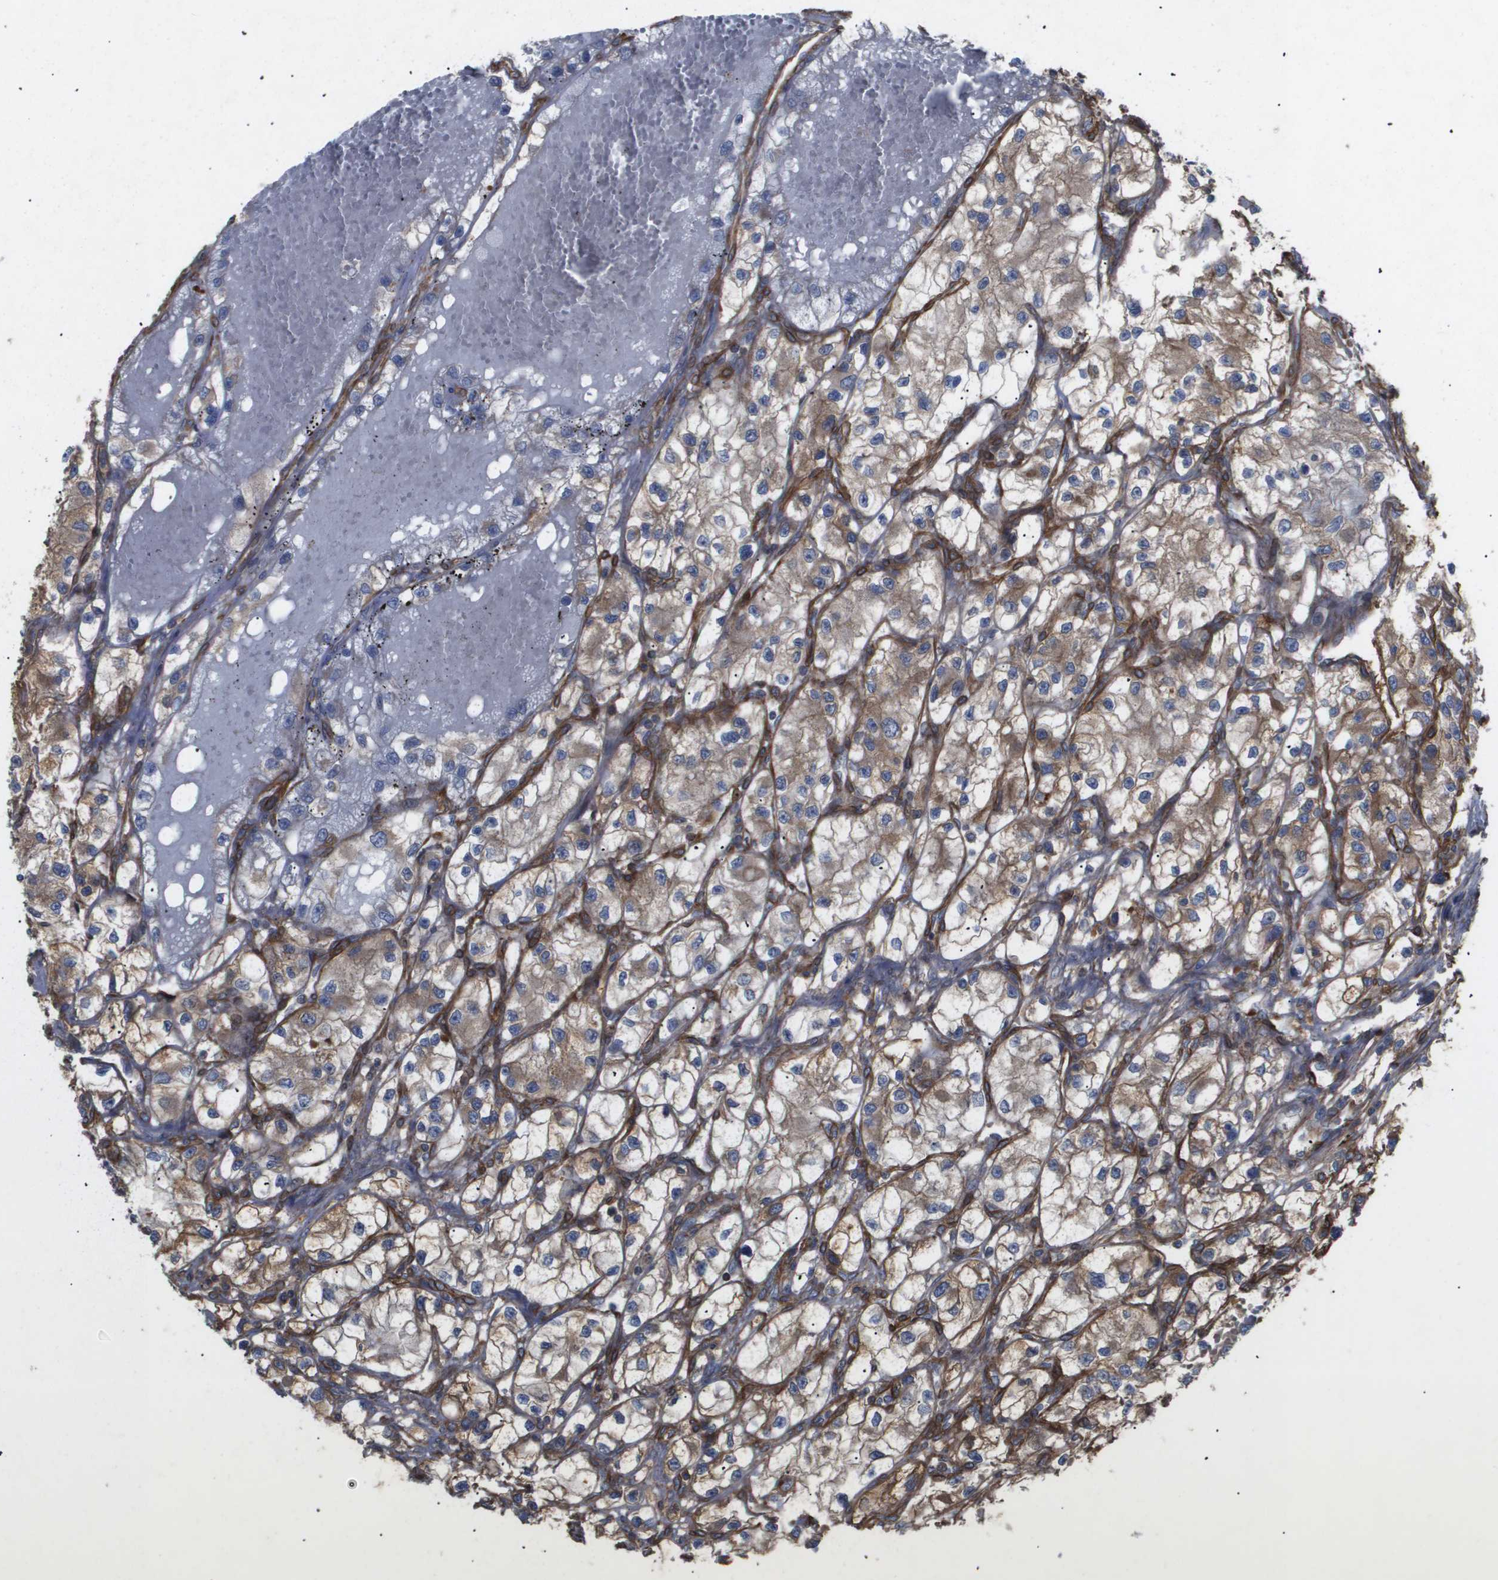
{"staining": {"intensity": "weak", "quantity": ">75%", "location": "cytoplasmic/membranous"}, "tissue": "renal cancer", "cell_type": "Tumor cells", "image_type": "cancer", "snomed": [{"axis": "morphology", "description": "Adenocarcinoma, NOS"}, {"axis": "topography", "description": "Kidney"}], "caption": "Renal cancer tissue reveals weak cytoplasmic/membranous staining in approximately >75% of tumor cells, visualized by immunohistochemistry.", "gene": "TNS1", "patient": {"sex": "female", "age": 57}}